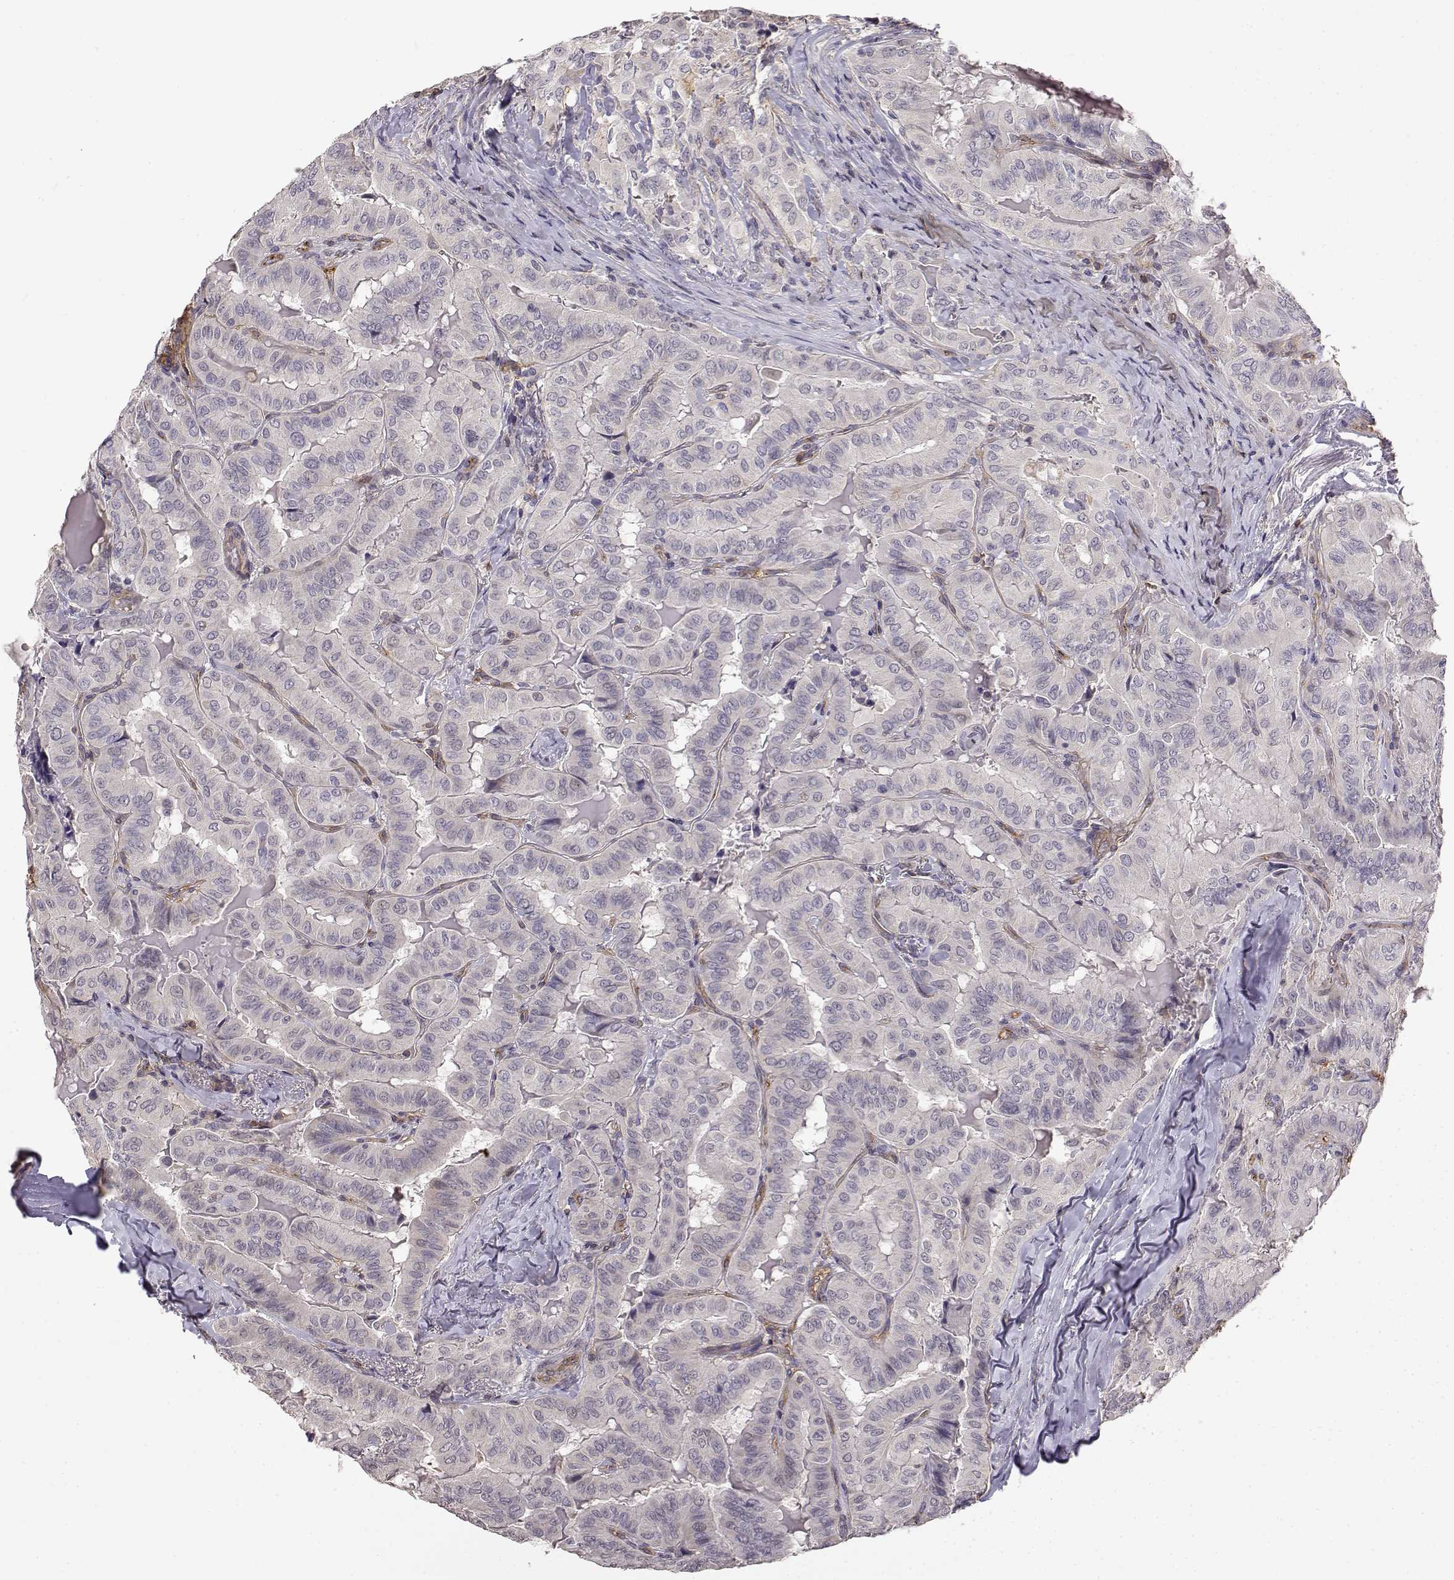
{"staining": {"intensity": "negative", "quantity": "none", "location": "none"}, "tissue": "thyroid cancer", "cell_type": "Tumor cells", "image_type": "cancer", "snomed": [{"axis": "morphology", "description": "Papillary adenocarcinoma, NOS"}, {"axis": "topography", "description": "Thyroid gland"}], "caption": "IHC of human papillary adenocarcinoma (thyroid) reveals no positivity in tumor cells. Nuclei are stained in blue.", "gene": "IFITM1", "patient": {"sex": "female", "age": 68}}